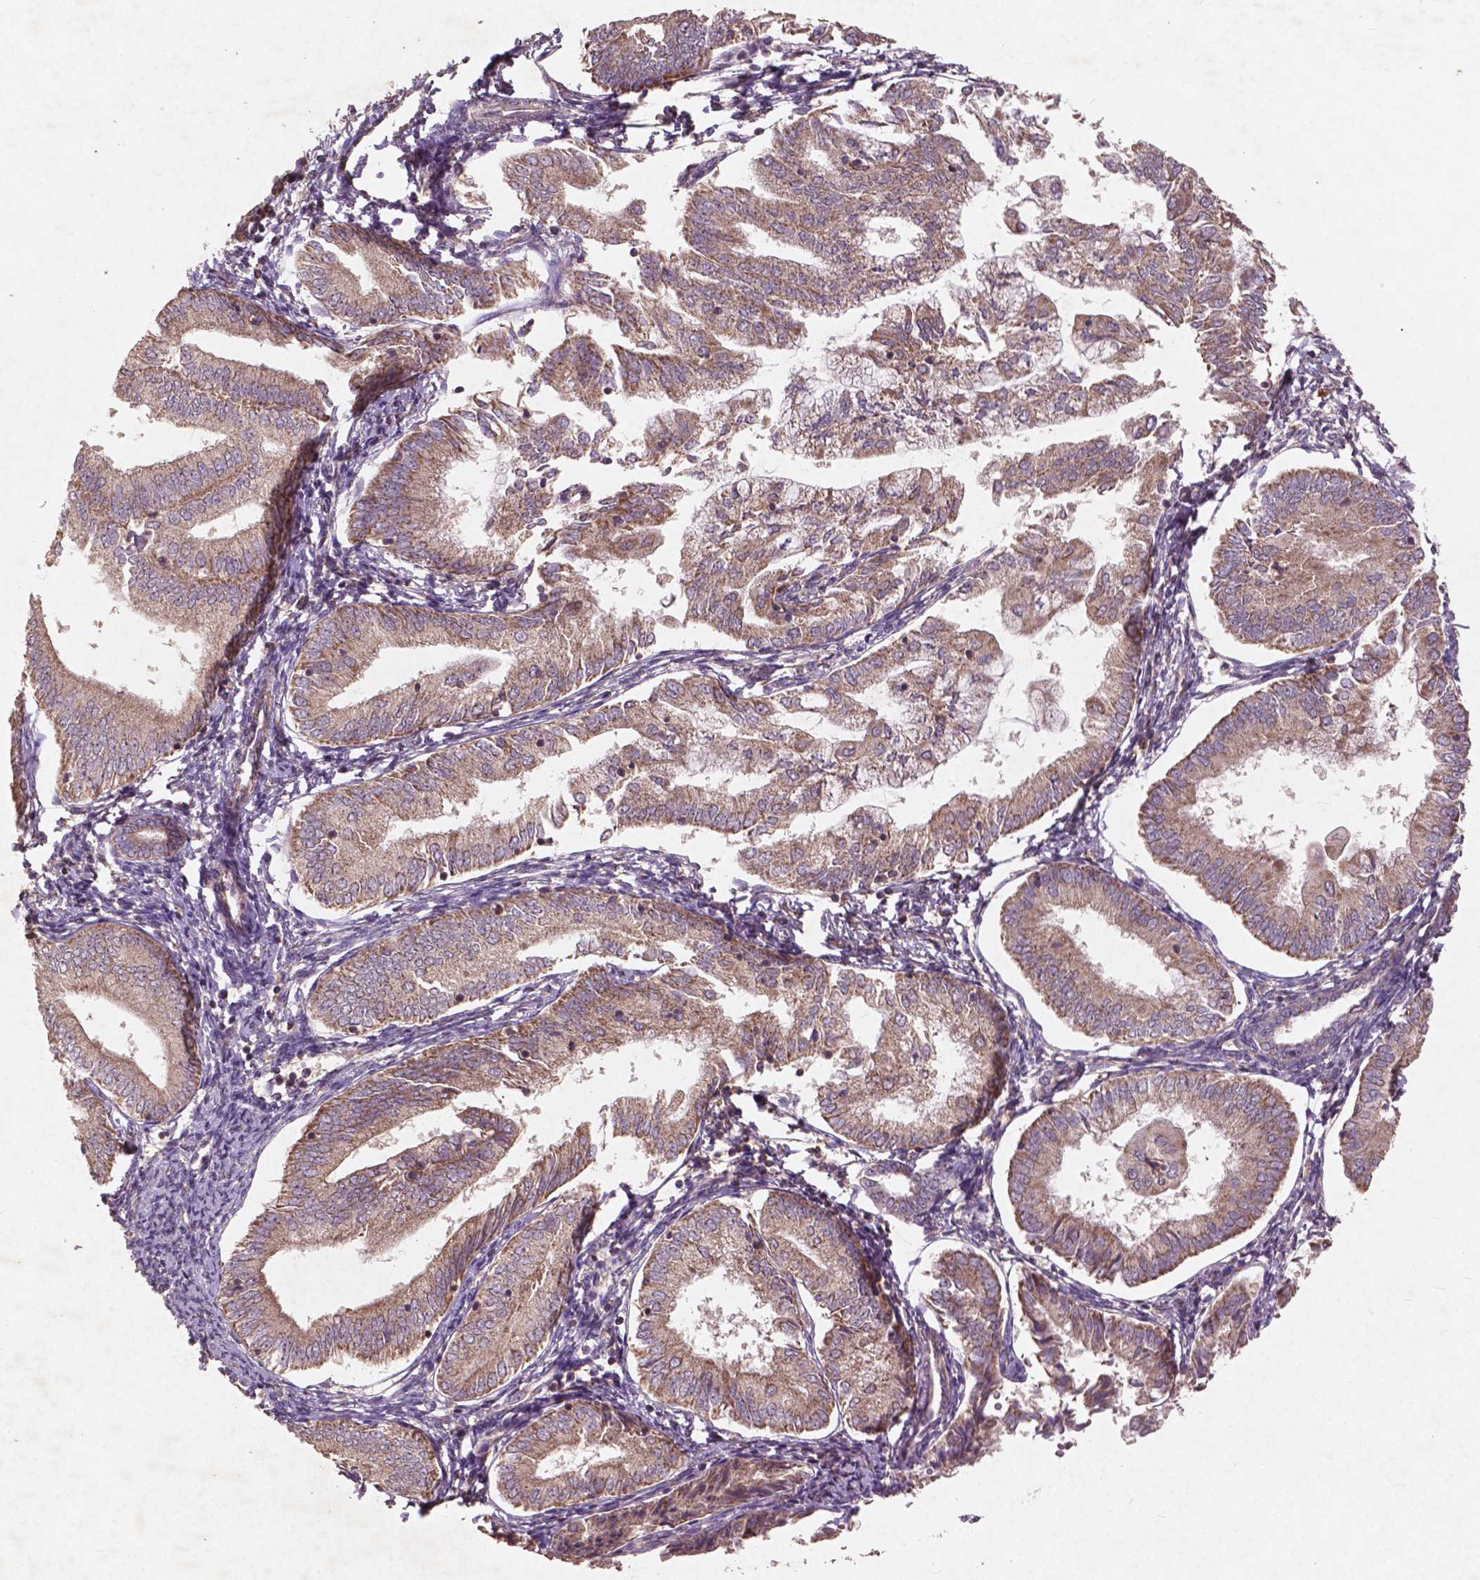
{"staining": {"intensity": "moderate", "quantity": "25%-75%", "location": "cytoplasmic/membranous"}, "tissue": "endometrial cancer", "cell_type": "Tumor cells", "image_type": "cancer", "snomed": [{"axis": "morphology", "description": "Adenocarcinoma, NOS"}, {"axis": "topography", "description": "Endometrium"}], "caption": "Immunohistochemical staining of human endometrial cancer reveals moderate cytoplasmic/membranous protein expression in about 25%-75% of tumor cells. The staining was performed using DAB (3,3'-diaminobenzidine), with brown indicating positive protein expression. Nuclei are stained blue with hematoxylin.", "gene": "ST6GALNAC5", "patient": {"sex": "female", "age": 55}}